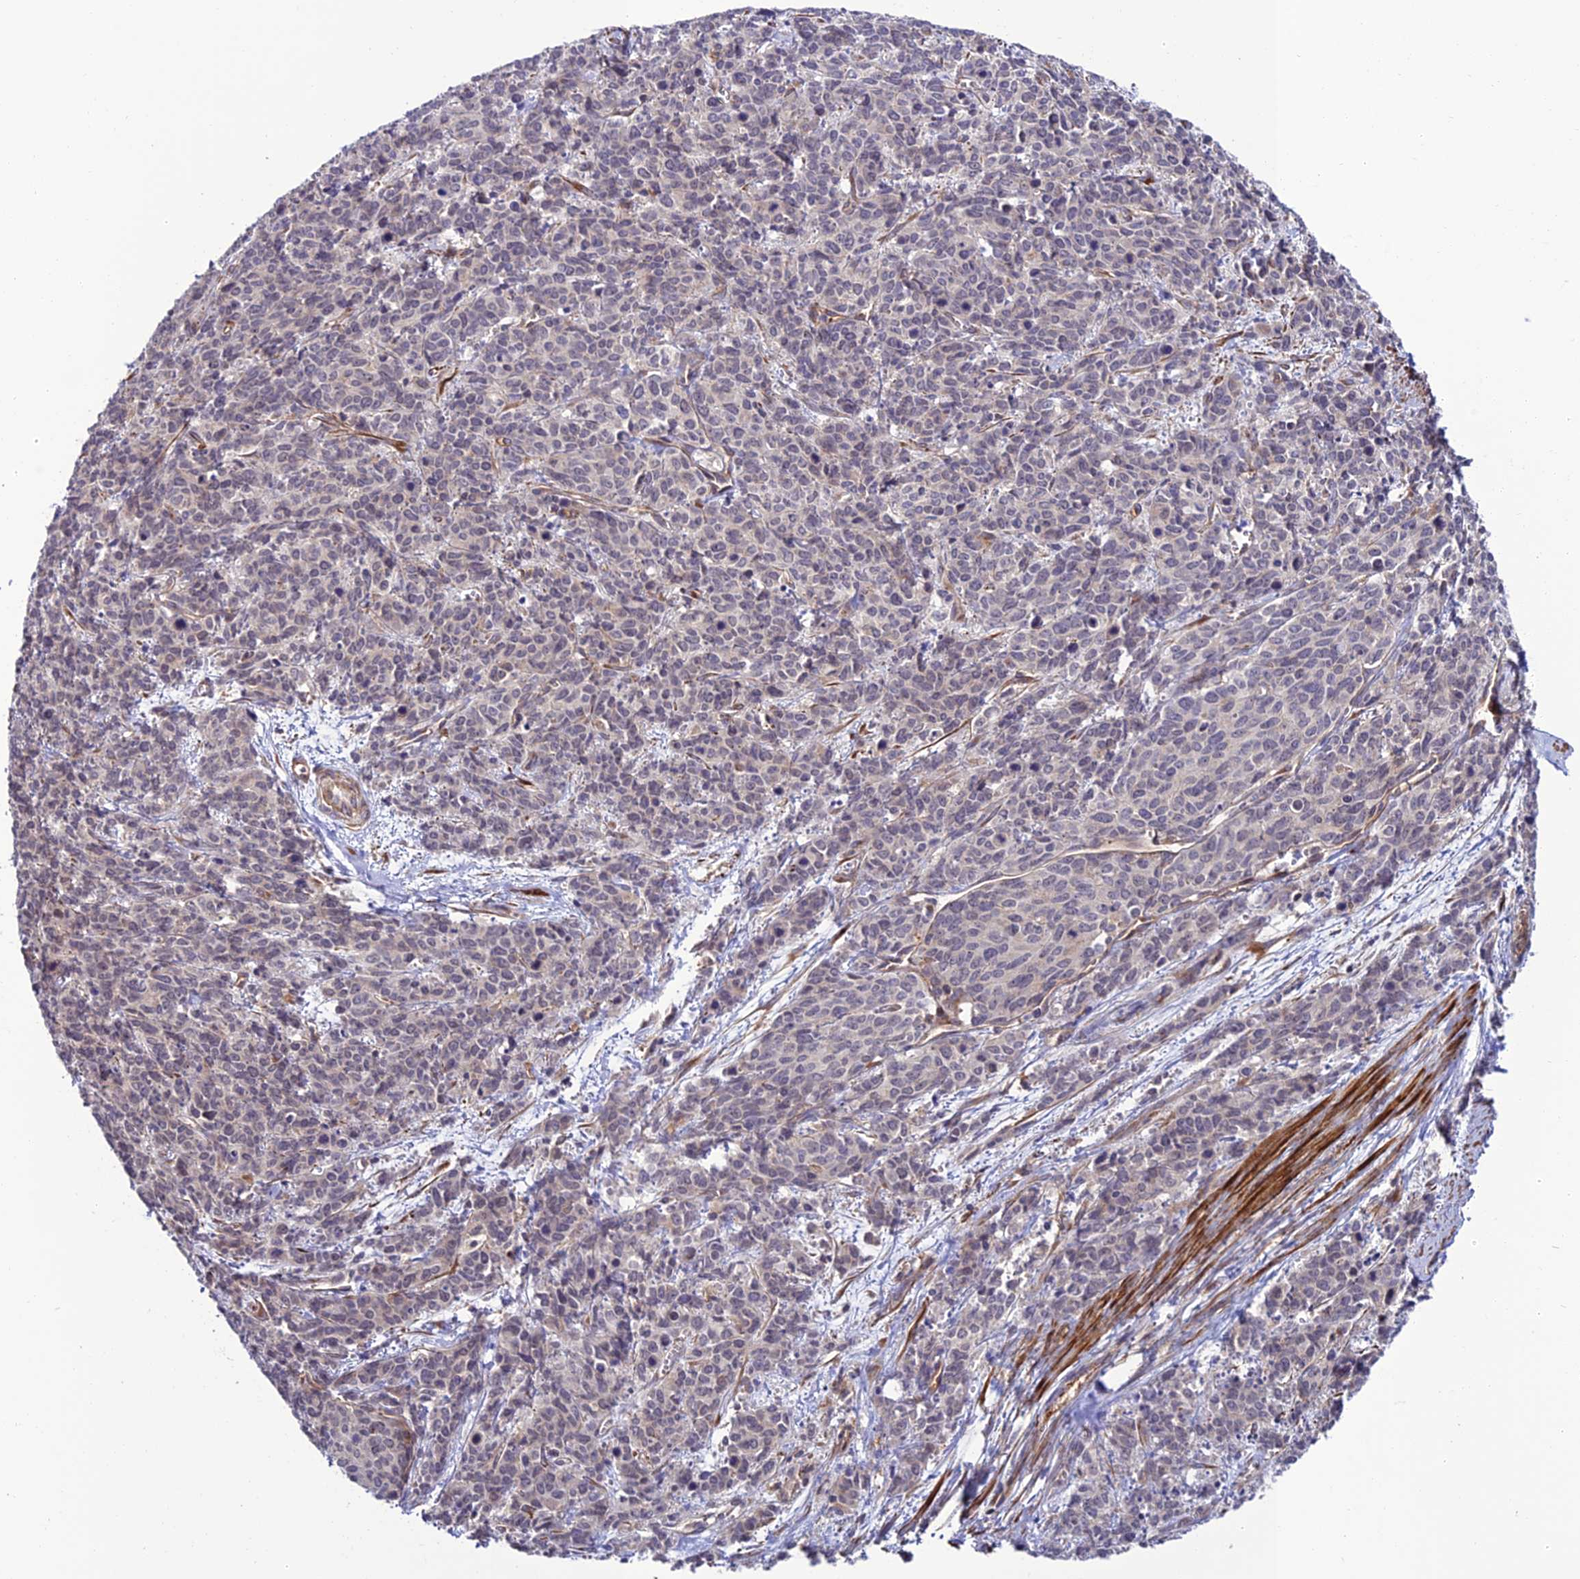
{"staining": {"intensity": "negative", "quantity": "none", "location": "none"}, "tissue": "cervical cancer", "cell_type": "Tumor cells", "image_type": "cancer", "snomed": [{"axis": "morphology", "description": "Squamous cell carcinoma, NOS"}, {"axis": "topography", "description": "Cervix"}], "caption": "Immunohistochemistry (IHC) histopathology image of cervical squamous cell carcinoma stained for a protein (brown), which displays no staining in tumor cells.", "gene": "TNIP3", "patient": {"sex": "female", "age": 60}}